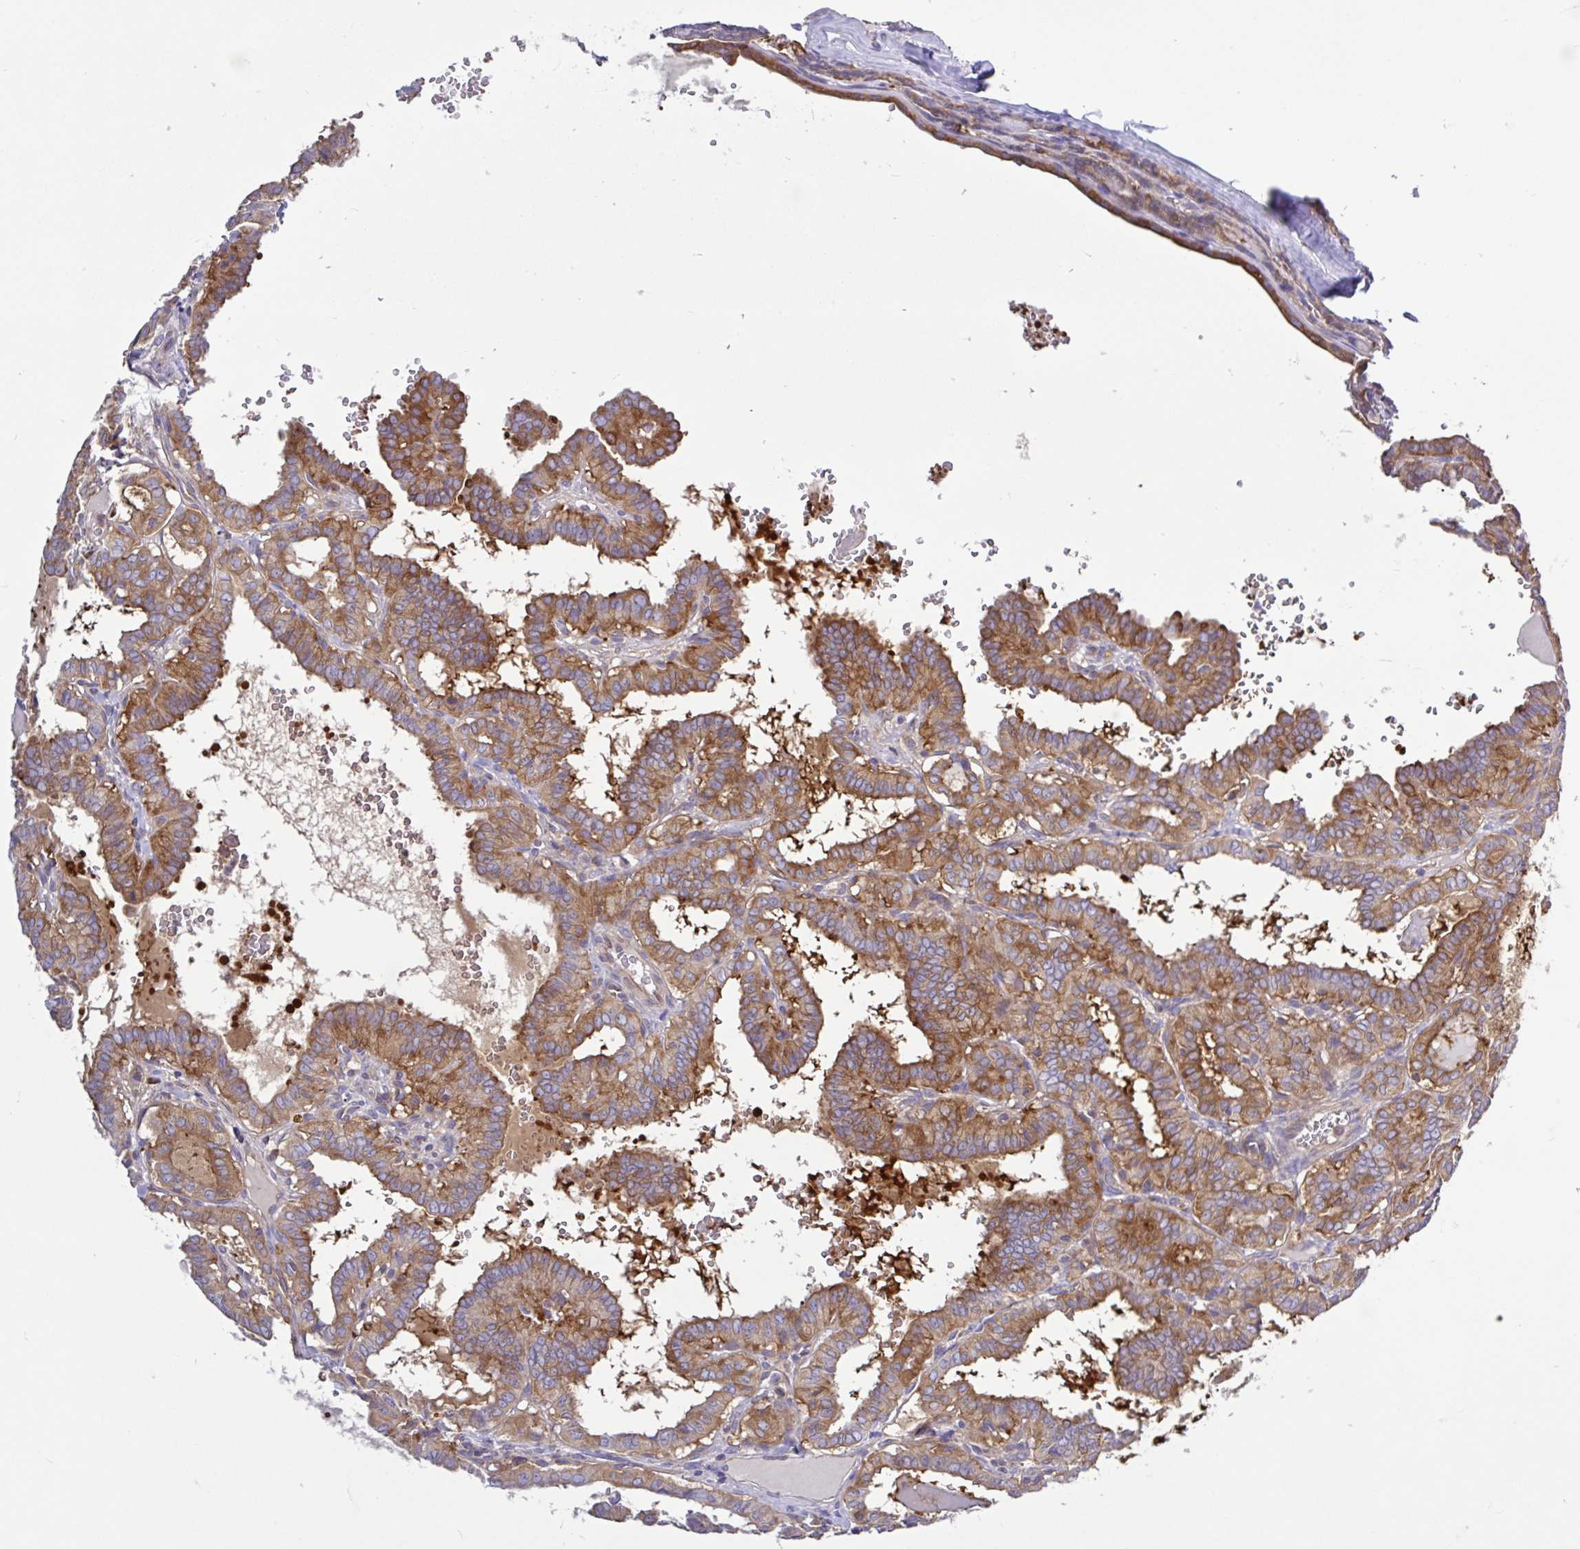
{"staining": {"intensity": "moderate", "quantity": ">75%", "location": "cytoplasmic/membranous"}, "tissue": "thyroid cancer", "cell_type": "Tumor cells", "image_type": "cancer", "snomed": [{"axis": "morphology", "description": "Papillary adenocarcinoma, NOS"}, {"axis": "topography", "description": "Thyroid gland"}], "caption": "Tumor cells display medium levels of moderate cytoplasmic/membranous positivity in approximately >75% of cells in human thyroid papillary adenocarcinoma. (DAB IHC, brown staining for protein, blue staining for nuclei).", "gene": "LARS1", "patient": {"sex": "female", "age": 21}}